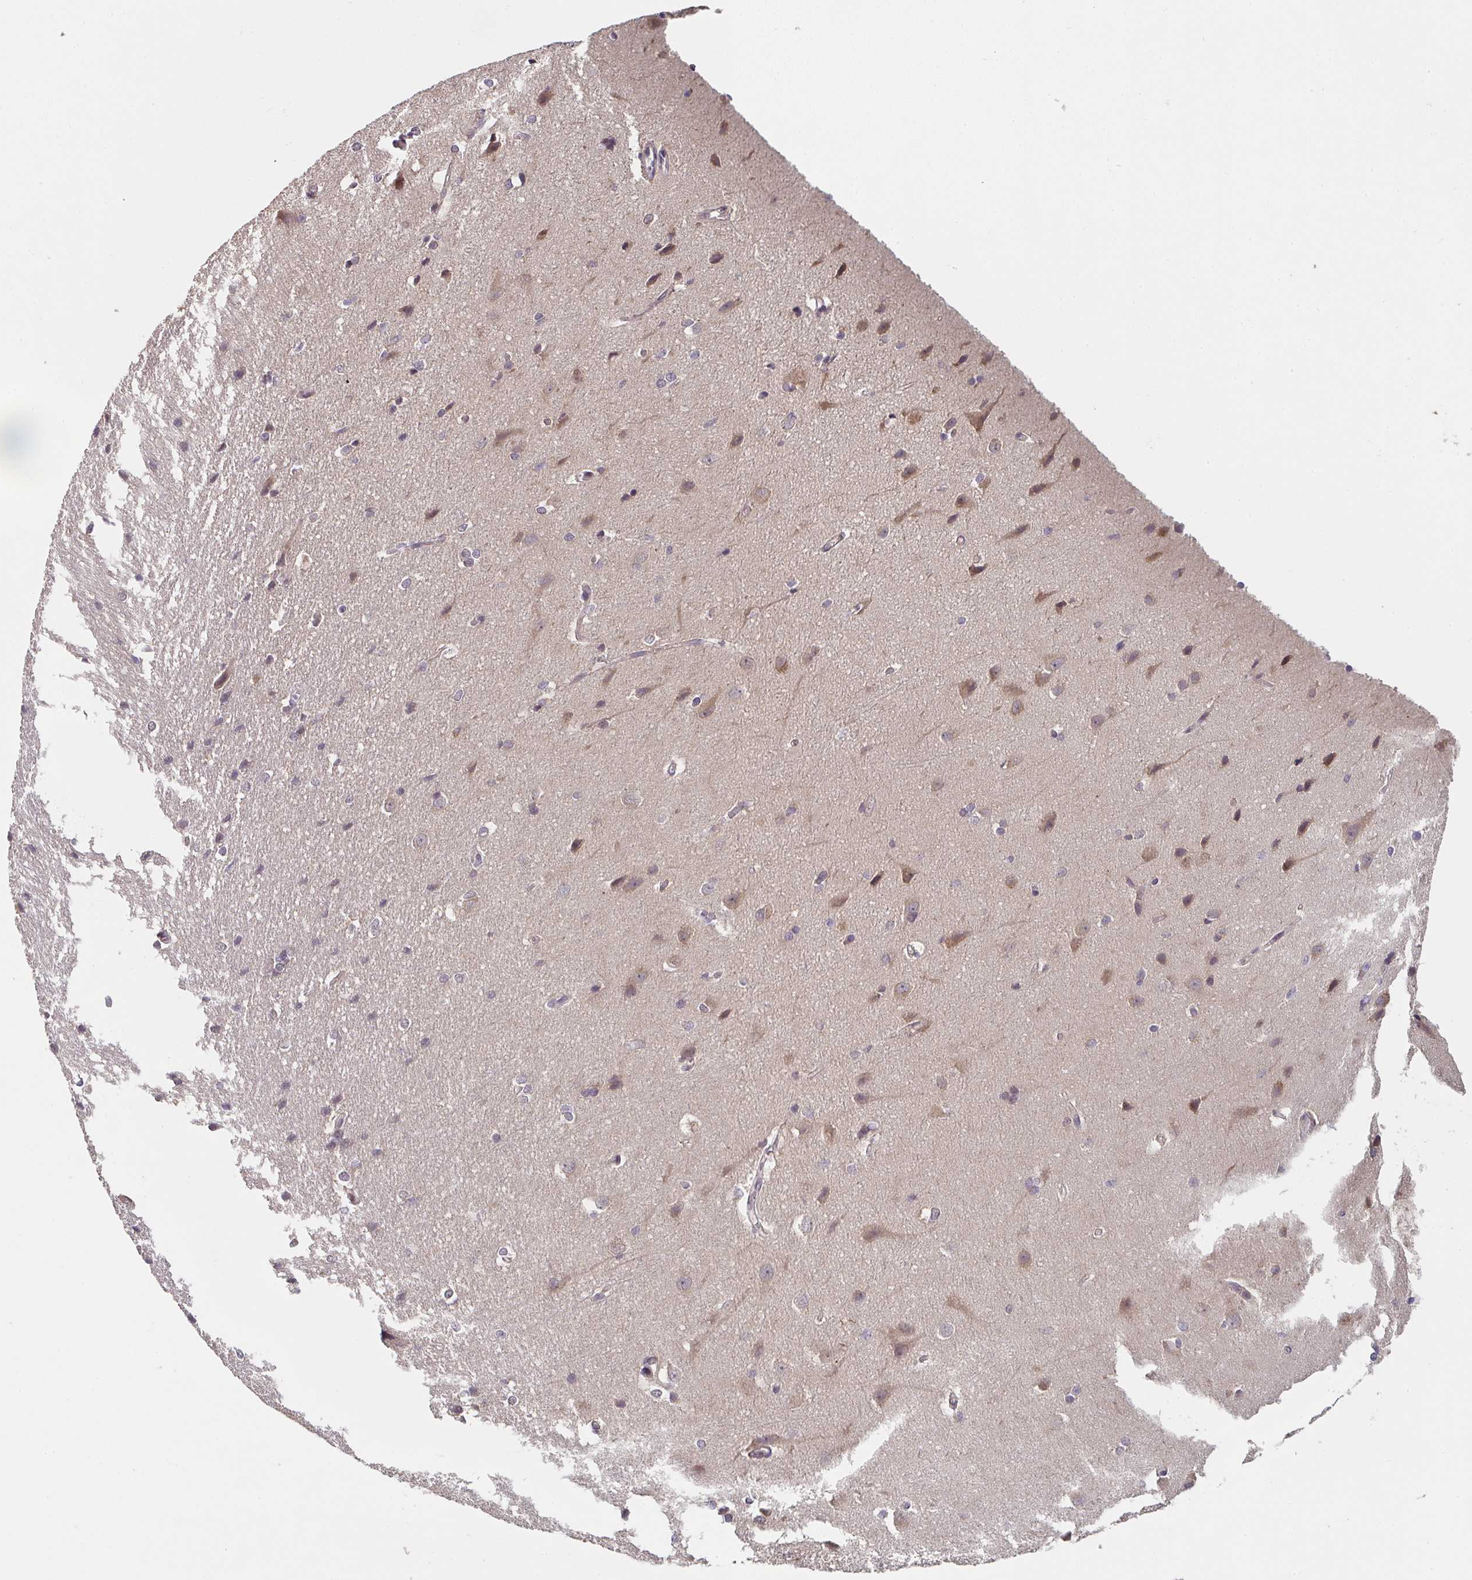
{"staining": {"intensity": "negative", "quantity": "none", "location": "none"}, "tissue": "cerebral cortex", "cell_type": "Endothelial cells", "image_type": "normal", "snomed": [{"axis": "morphology", "description": "Normal tissue, NOS"}, {"axis": "topography", "description": "Cerebral cortex"}], "caption": "Immunohistochemistry of benign cerebral cortex displays no positivity in endothelial cells. The staining was performed using DAB (3,3'-diaminobenzidine) to visualize the protein expression in brown, while the nuclei were stained in blue with hematoxylin (Magnification: 20x).", "gene": "RANGRF", "patient": {"sex": "male", "age": 37}}